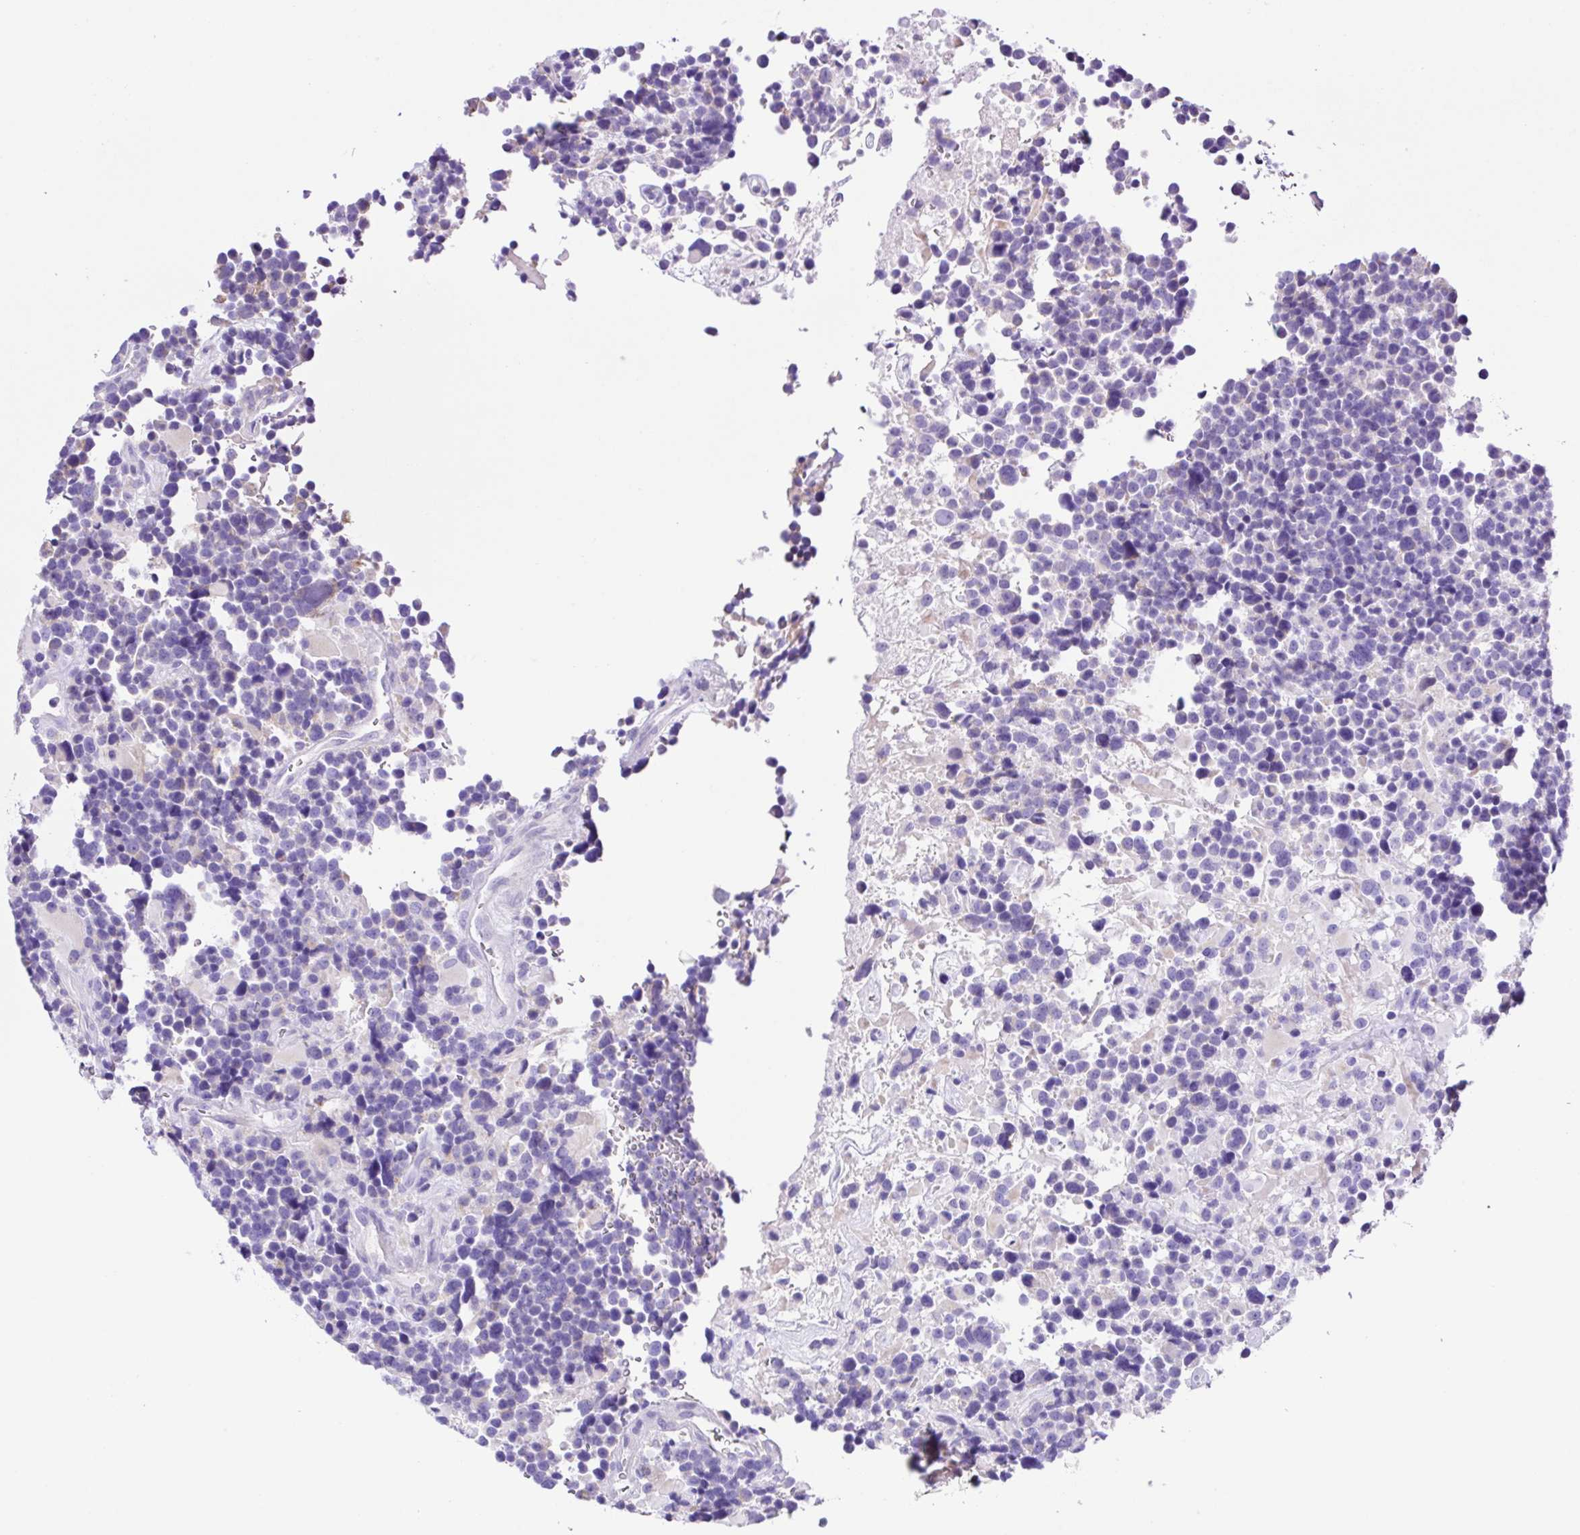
{"staining": {"intensity": "negative", "quantity": "none", "location": "none"}, "tissue": "glioma", "cell_type": "Tumor cells", "image_type": "cancer", "snomed": [{"axis": "morphology", "description": "Glioma, malignant, High grade"}, {"axis": "topography", "description": "Brain"}], "caption": "Immunohistochemistry (IHC) histopathology image of neoplastic tissue: malignant high-grade glioma stained with DAB (3,3'-diaminobenzidine) demonstrates no significant protein expression in tumor cells. (DAB (3,3'-diaminobenzidine) IHC with hematoxylin counter stain).", "gene": "CD72", "patient": {"sex": "male", "age": 33}}